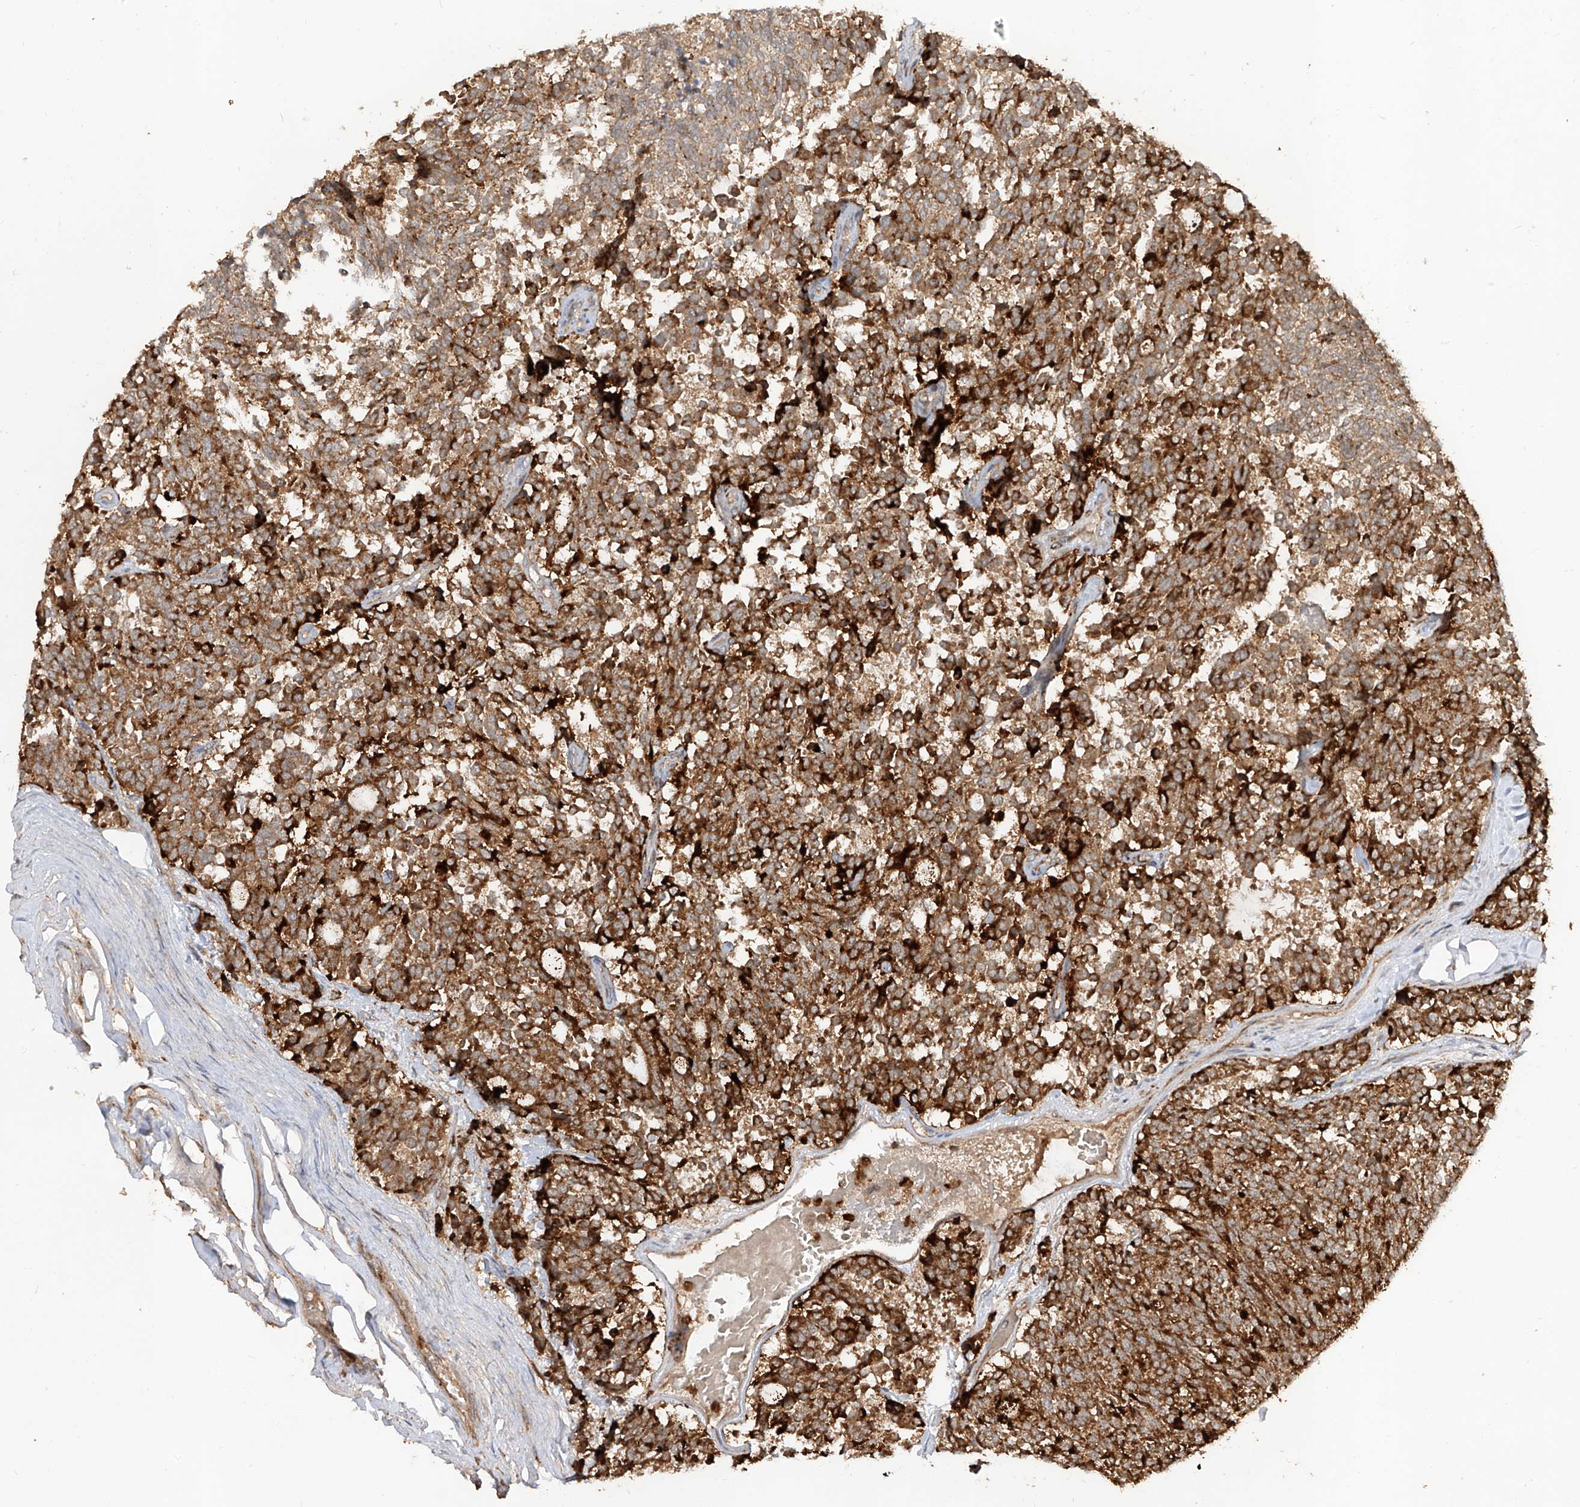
{"staining": {"intensity": "strong", "quantity": ">75%", "location": "cytoplasmic/membranous"}, "tissue": "carcinoid", "cell_type": "Tumor cells", "image_type": "cancer", "snomed": [{"axis": "morphology", "description": "Carcinoid, malignant, NOS"}, {"axis": "topography", "description": "Pancreas"}], "caption": "DAB immunohistochemical staining of carcinoid (malignant) exhibits strong cytoplasmic/membranous protein staining in about >75% of tumor cells. The staining was performed using DAB (3,3'-diaminobenzidine), with brown indicating positive protein expression. Nuclei are stained blue with hematoxylin.", "gene": "AIM2", "patient": {"sex": "female", "age": 54}}